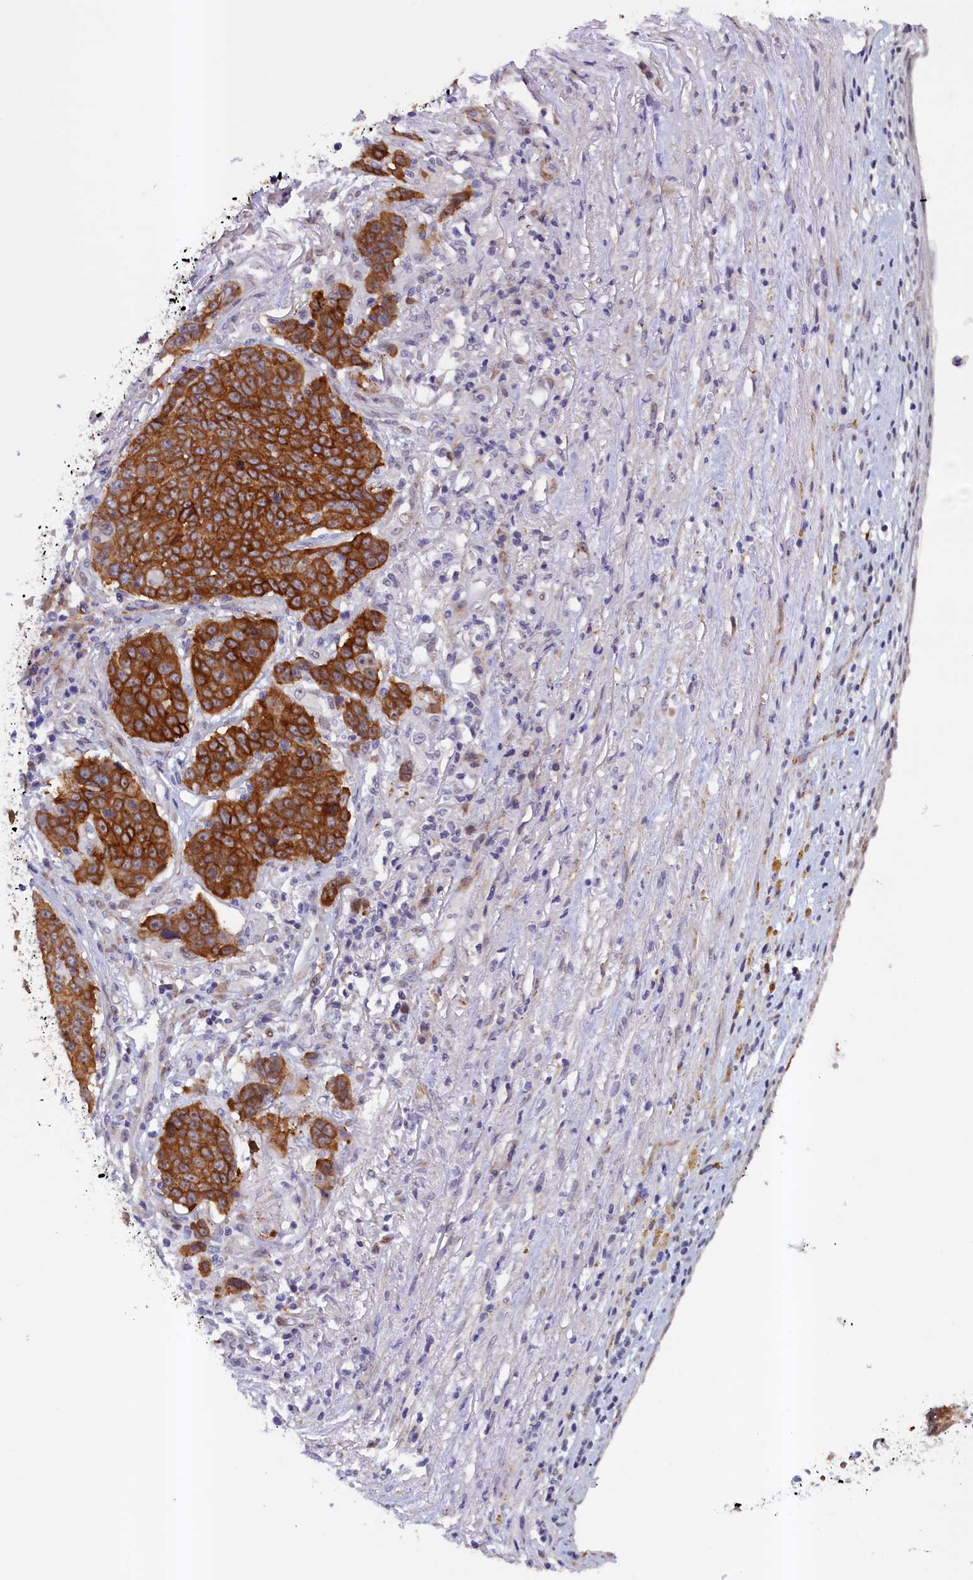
{"staining": {"intensity": "strong", "quantity": ">75%", "location": "cytoplasmic/membranous"}, "tissue": "lung cancer", "cell_type": "Tumor cells", "image_type": "cancer", "snomed": [{"axis": "morphology", "description": "Normal tissue, NOS"}, {"axis": "morphology", "description": "Squamous cell carcinoma, NOS"}, {"axis": "topography", "description": "Lymph node"}, {"axis": "topography", "description": "Lung"}], "caption": "Protein expression analysis of lung cancer shows strong cytoplasmic/membranous positivity in about >75% of tumor cells. (DAB (3,3'-diaminobenzidine) IHC, brown staining for protein, blue staining for nuclei).", "gene": "PACSIN3", "patient": {"sex": "male", "age": 66}}